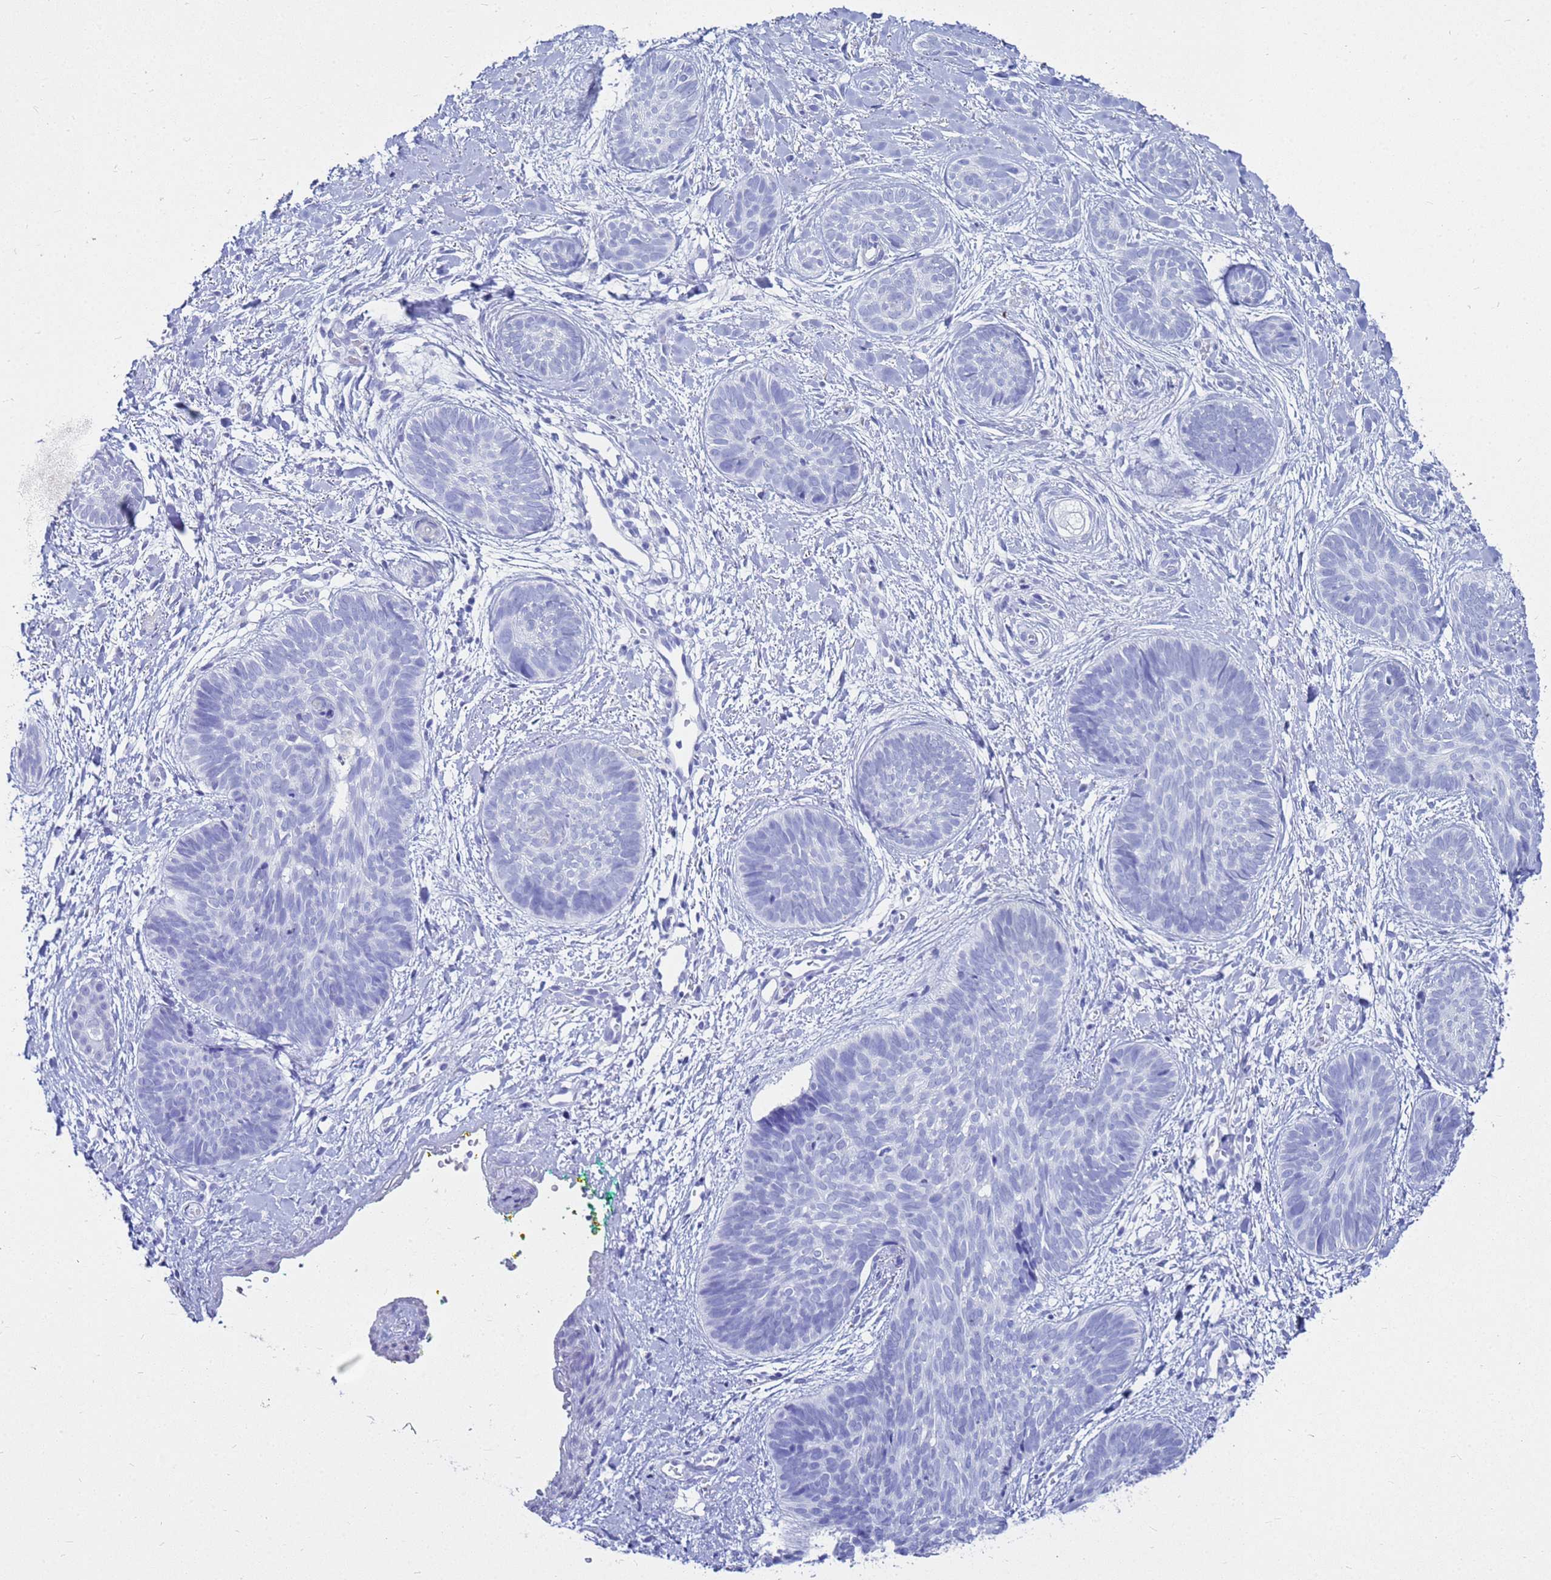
{"staining": {"intensity": "negative", "quantity": "none", "location": "none"}, "tissue": "skin cancer", "cell_type": "Tumor cells", "image_type": "cancer", "snomed": [{"axis": "morphology", "description": "Basal cell carcinoma"}, {"axis": "topography", "description": "Skin"}], "caption": "Micrograph shows no significant protein positivity in tumor cells of skin cancer (basal cell carcinoma).", "gene": "CKB", "patient": {"sex": "female", "age": 81}}